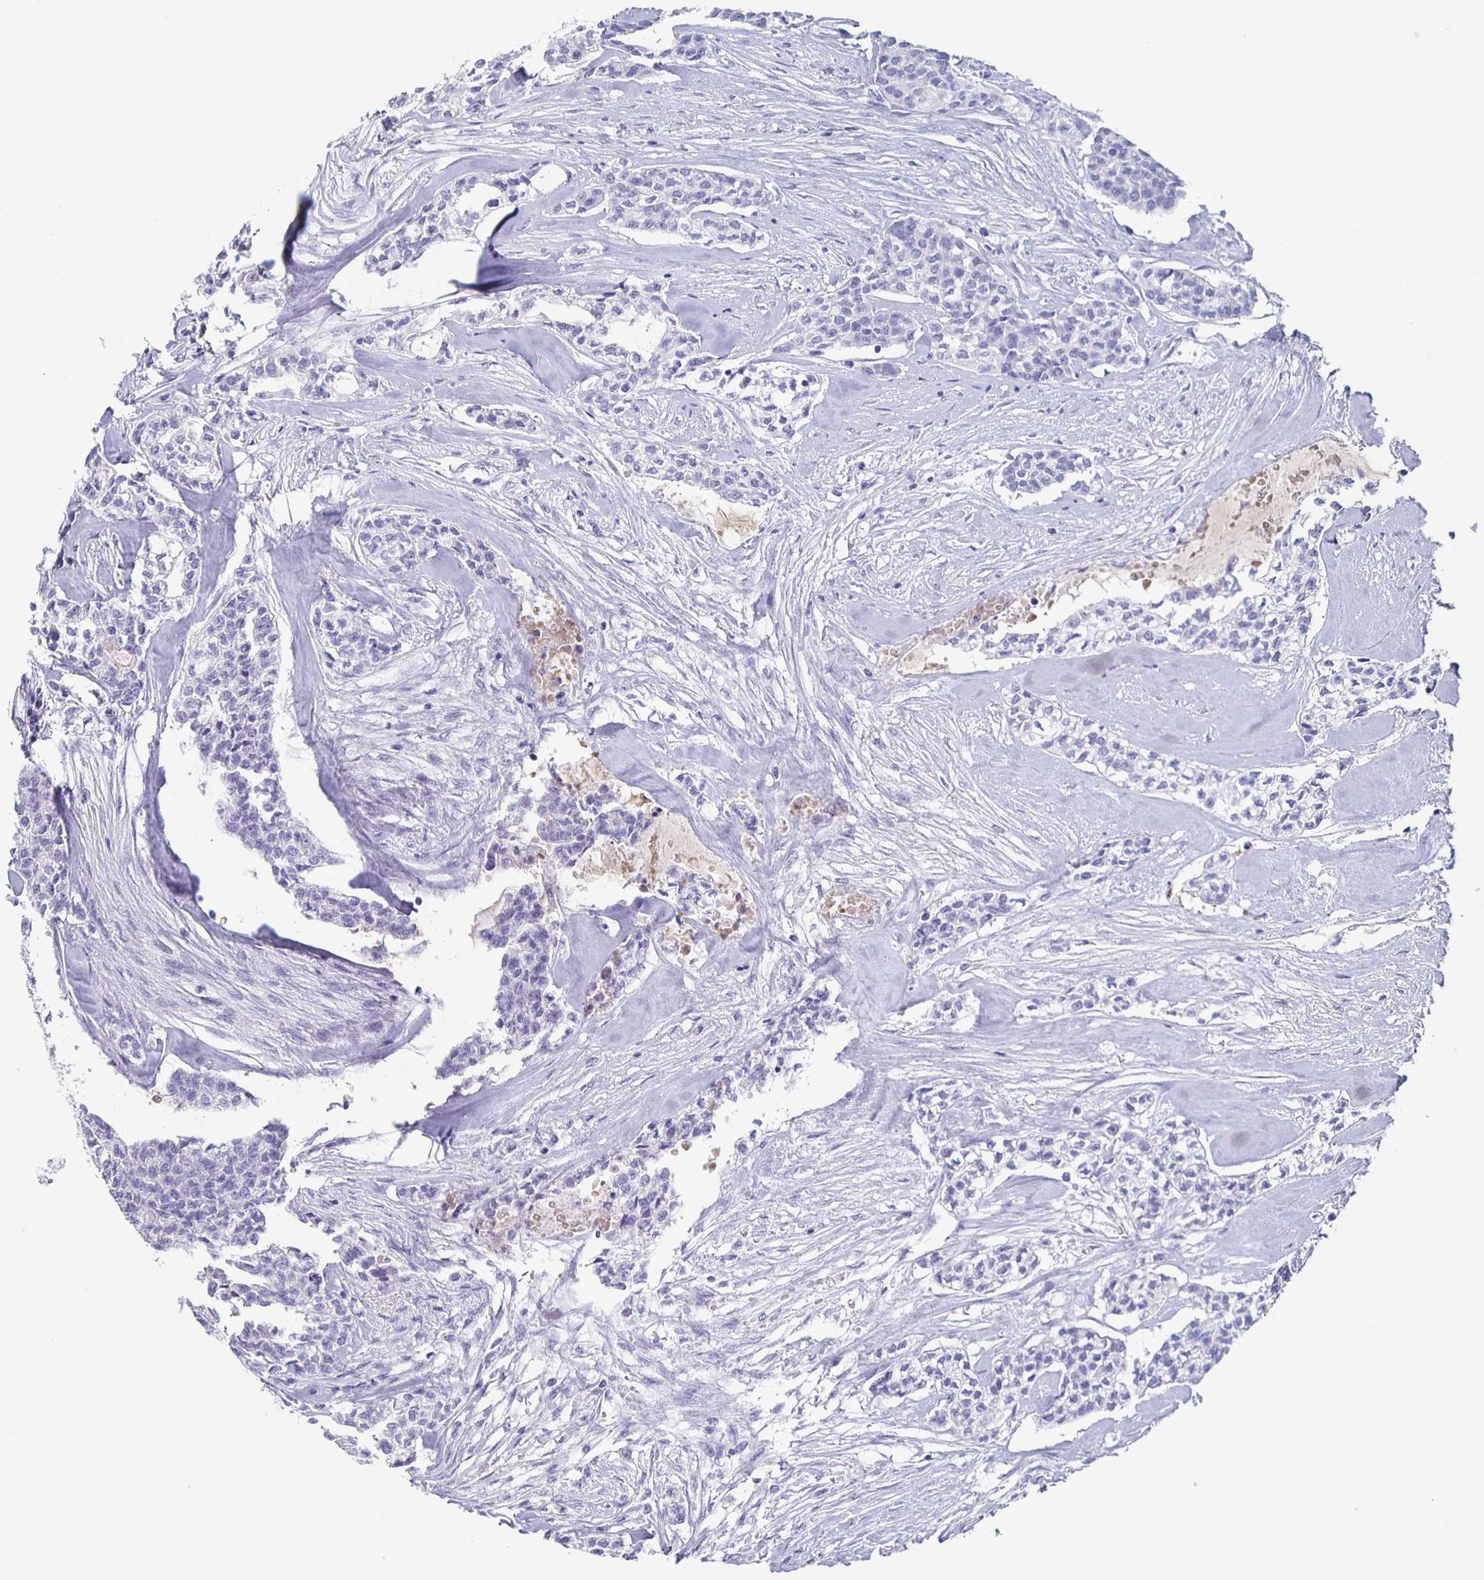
{"staining": {"intensity": "negative", "quantity": "none", "location": "none"}, "tissue": "head and neck cancer", "cell_type": "Tumor cells", "image_type": "cancer", "snomed": [{"axis": "morphology", "description": "Adenocarcinoma, NOS"}, {"axis": "topography", "description": "Head-Neck"}], "caption": "High power microscopy image of an IHC photomicrograph of head and neck cancer, revealing no significant expression in tumor cells.", "gene": "FGA", "patient": {"sex": "male", "age": 81}}